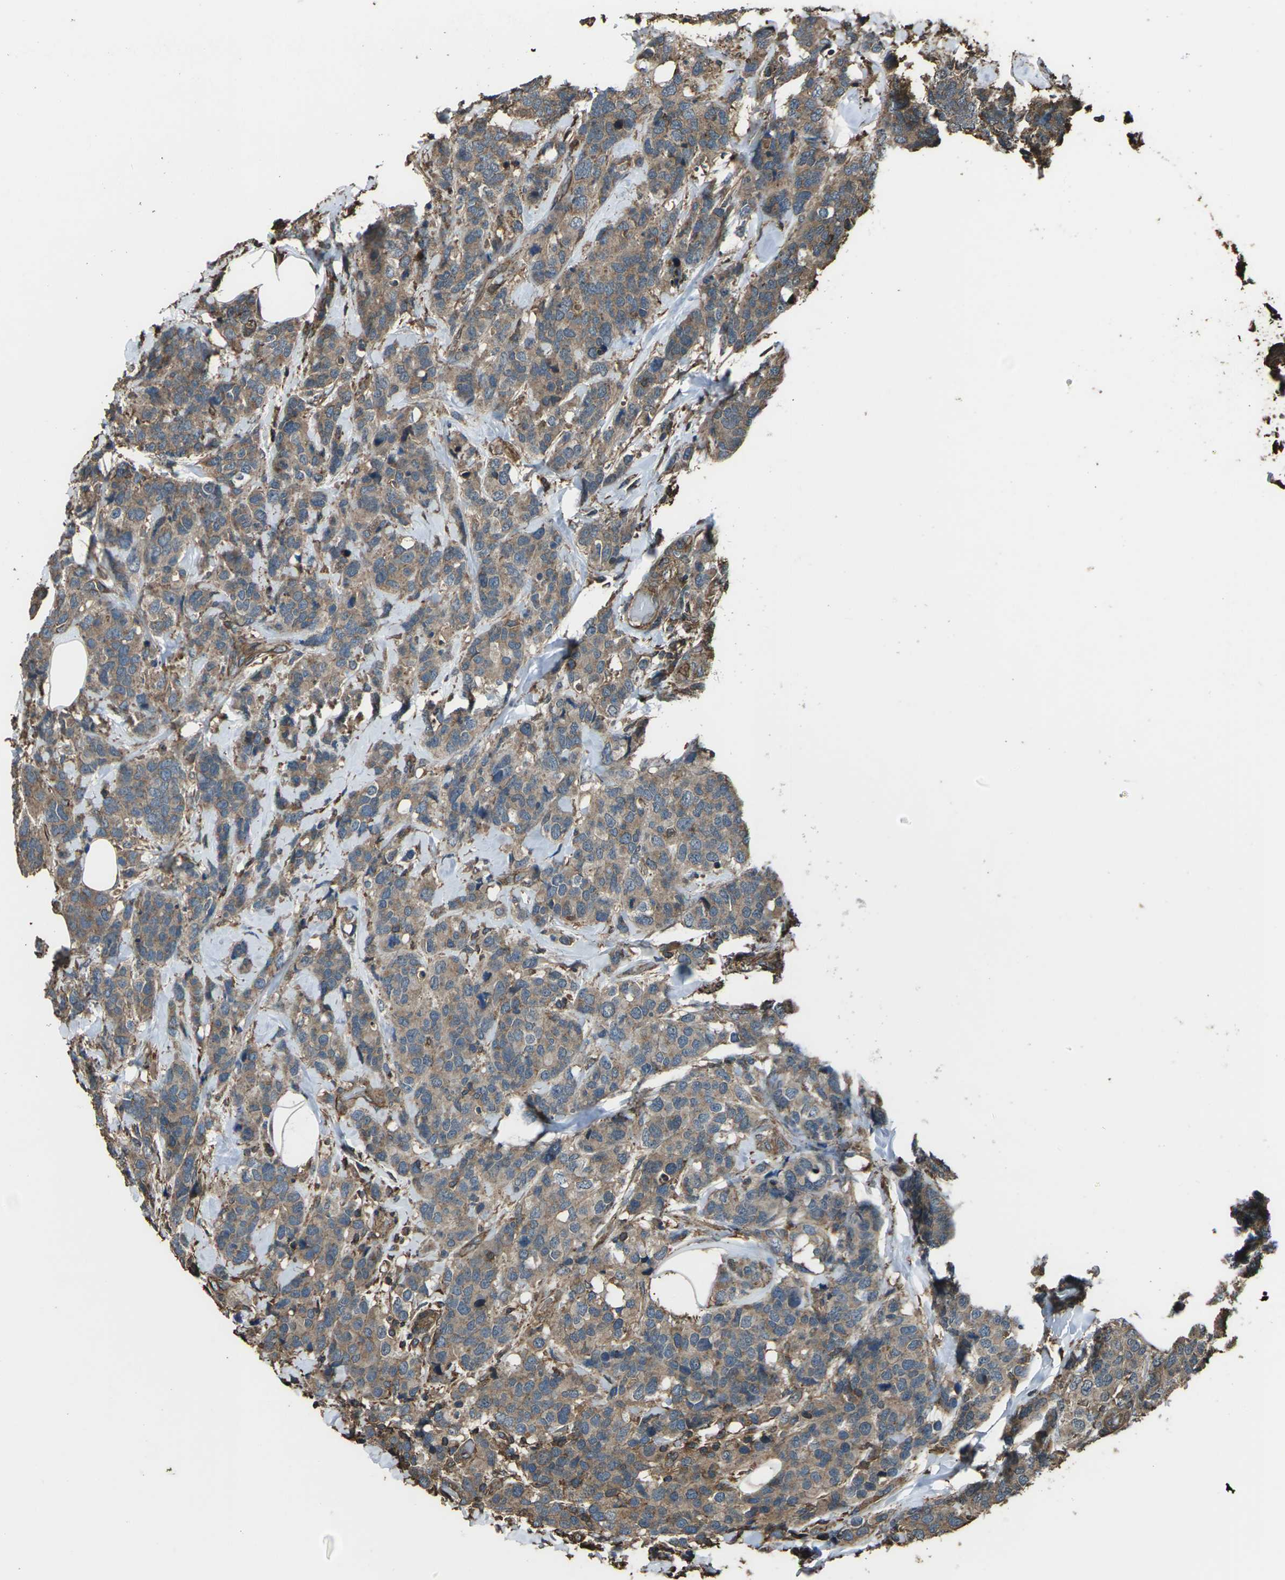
{"staining": {"intensity": "moderate", "quantity": ">75%", "location": "cytoplasmic/membranous"}, "tissue": "breast cancer", "cell_type": "Tumor cells", "image_type": "cancer", "snomed": [{"axis": "morphology", "description": "Lobular carcinoma"}, {"axis": "topography", "description": "Breast"}], "caption": "High-power microscopy captured an immunohistochemistry photomicrograph of breast cancer (lobular carcinoma), revealing moderate cytoplasmic/membranous positivity in about >75% of tumor cells.", "gene": "DHPS", "patient": {"sex": "female", "age": 59}}